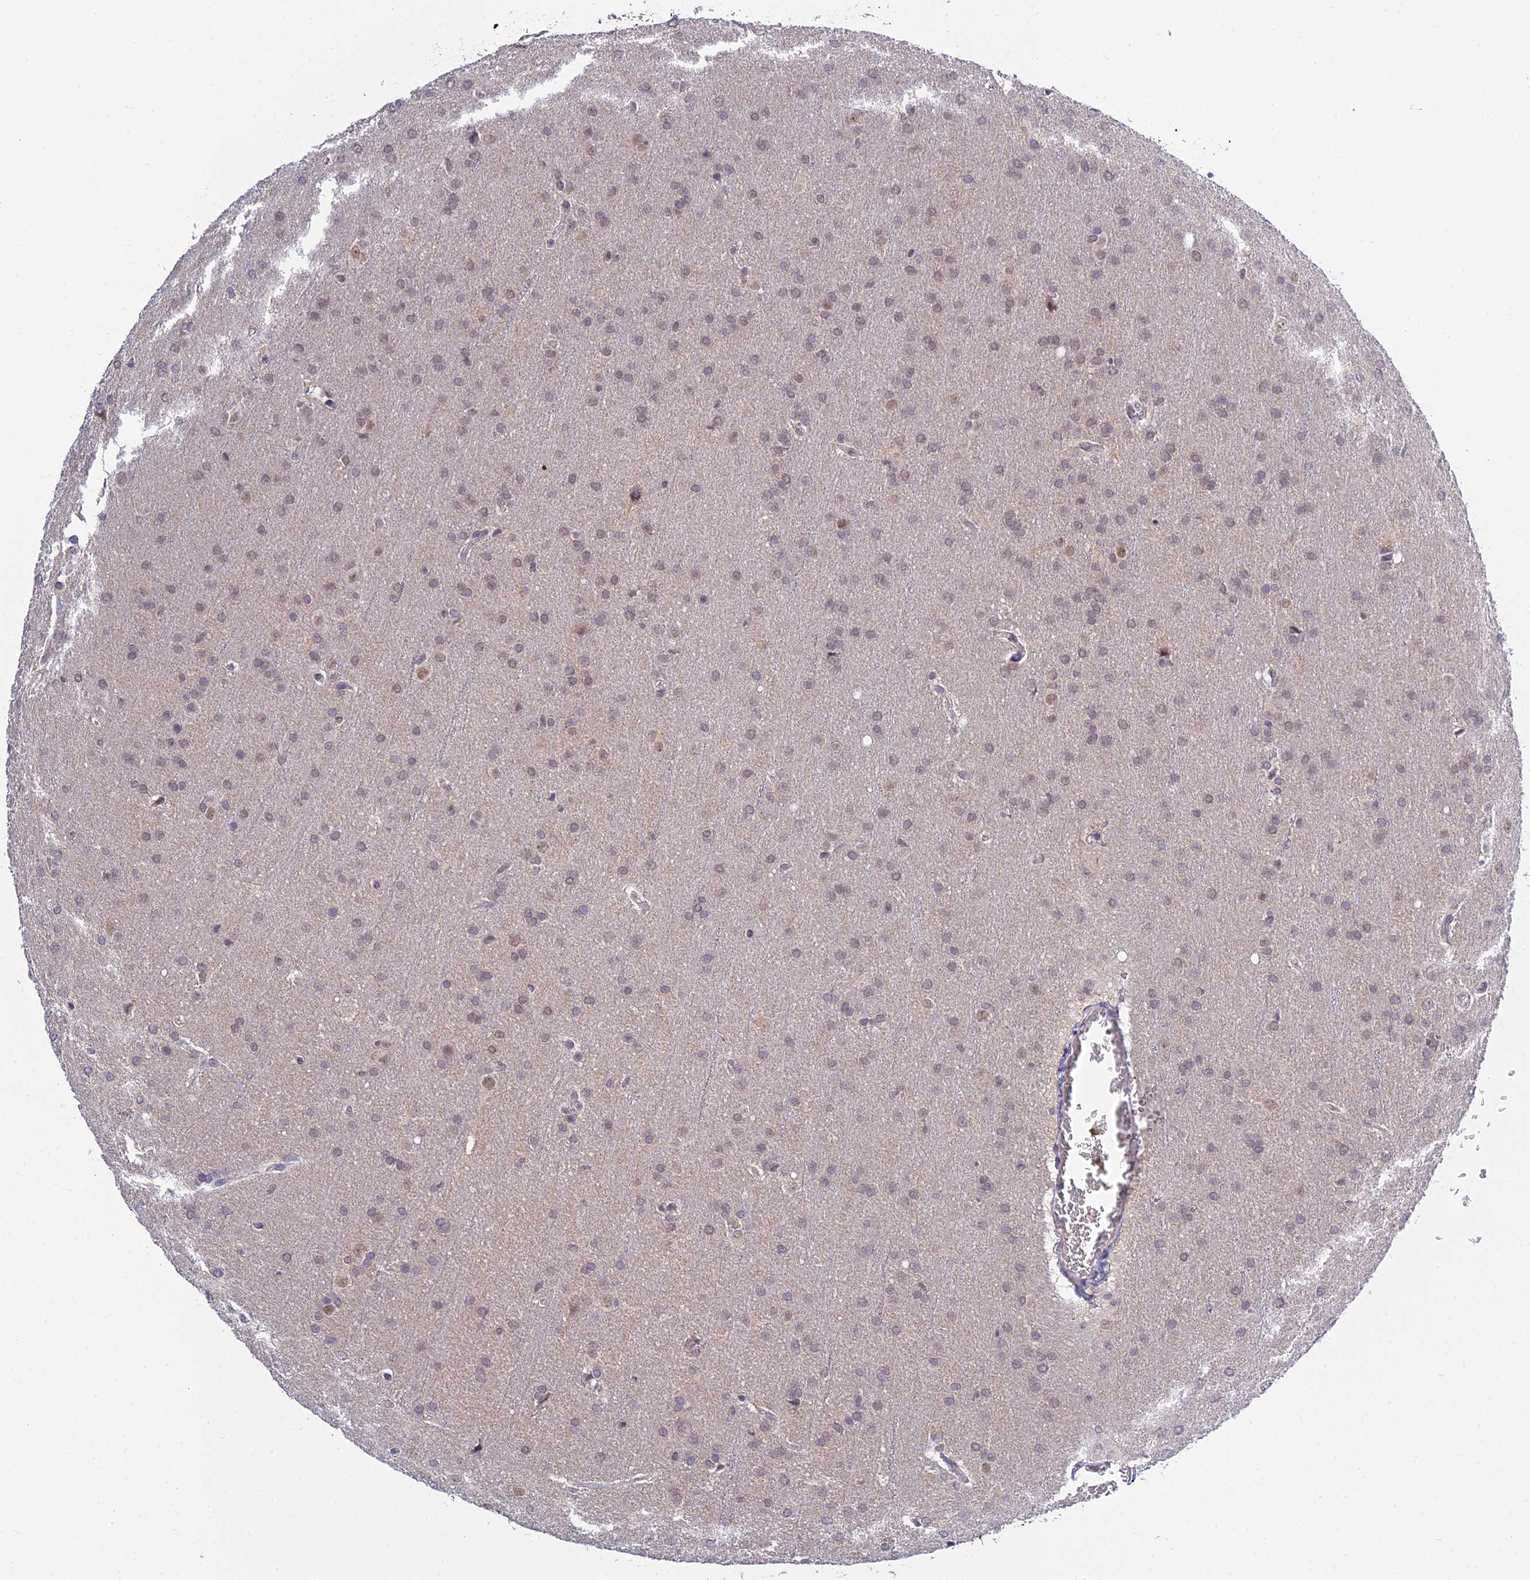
{"staining": {"intensity": "weak", "quantity": "25%-75%", "location": "nuclear"}, "tissue": "glioma", "cell_type": "Tumor cells", "image_type": "cancer", "snomed": [{"axis": "morphology", "description": "Glioma, malignant, Low grade"}, {"axis": "topography", "description": "Brain"}], "caption": "Immunohistochemistry (IHC) of malignant glioma (low-grade) shows low levels of weak nuclear staining in approximately 25%-75% of tumor cells.", "gene": "HOXB1", "patient": {"sex": "female", "age": 32}}